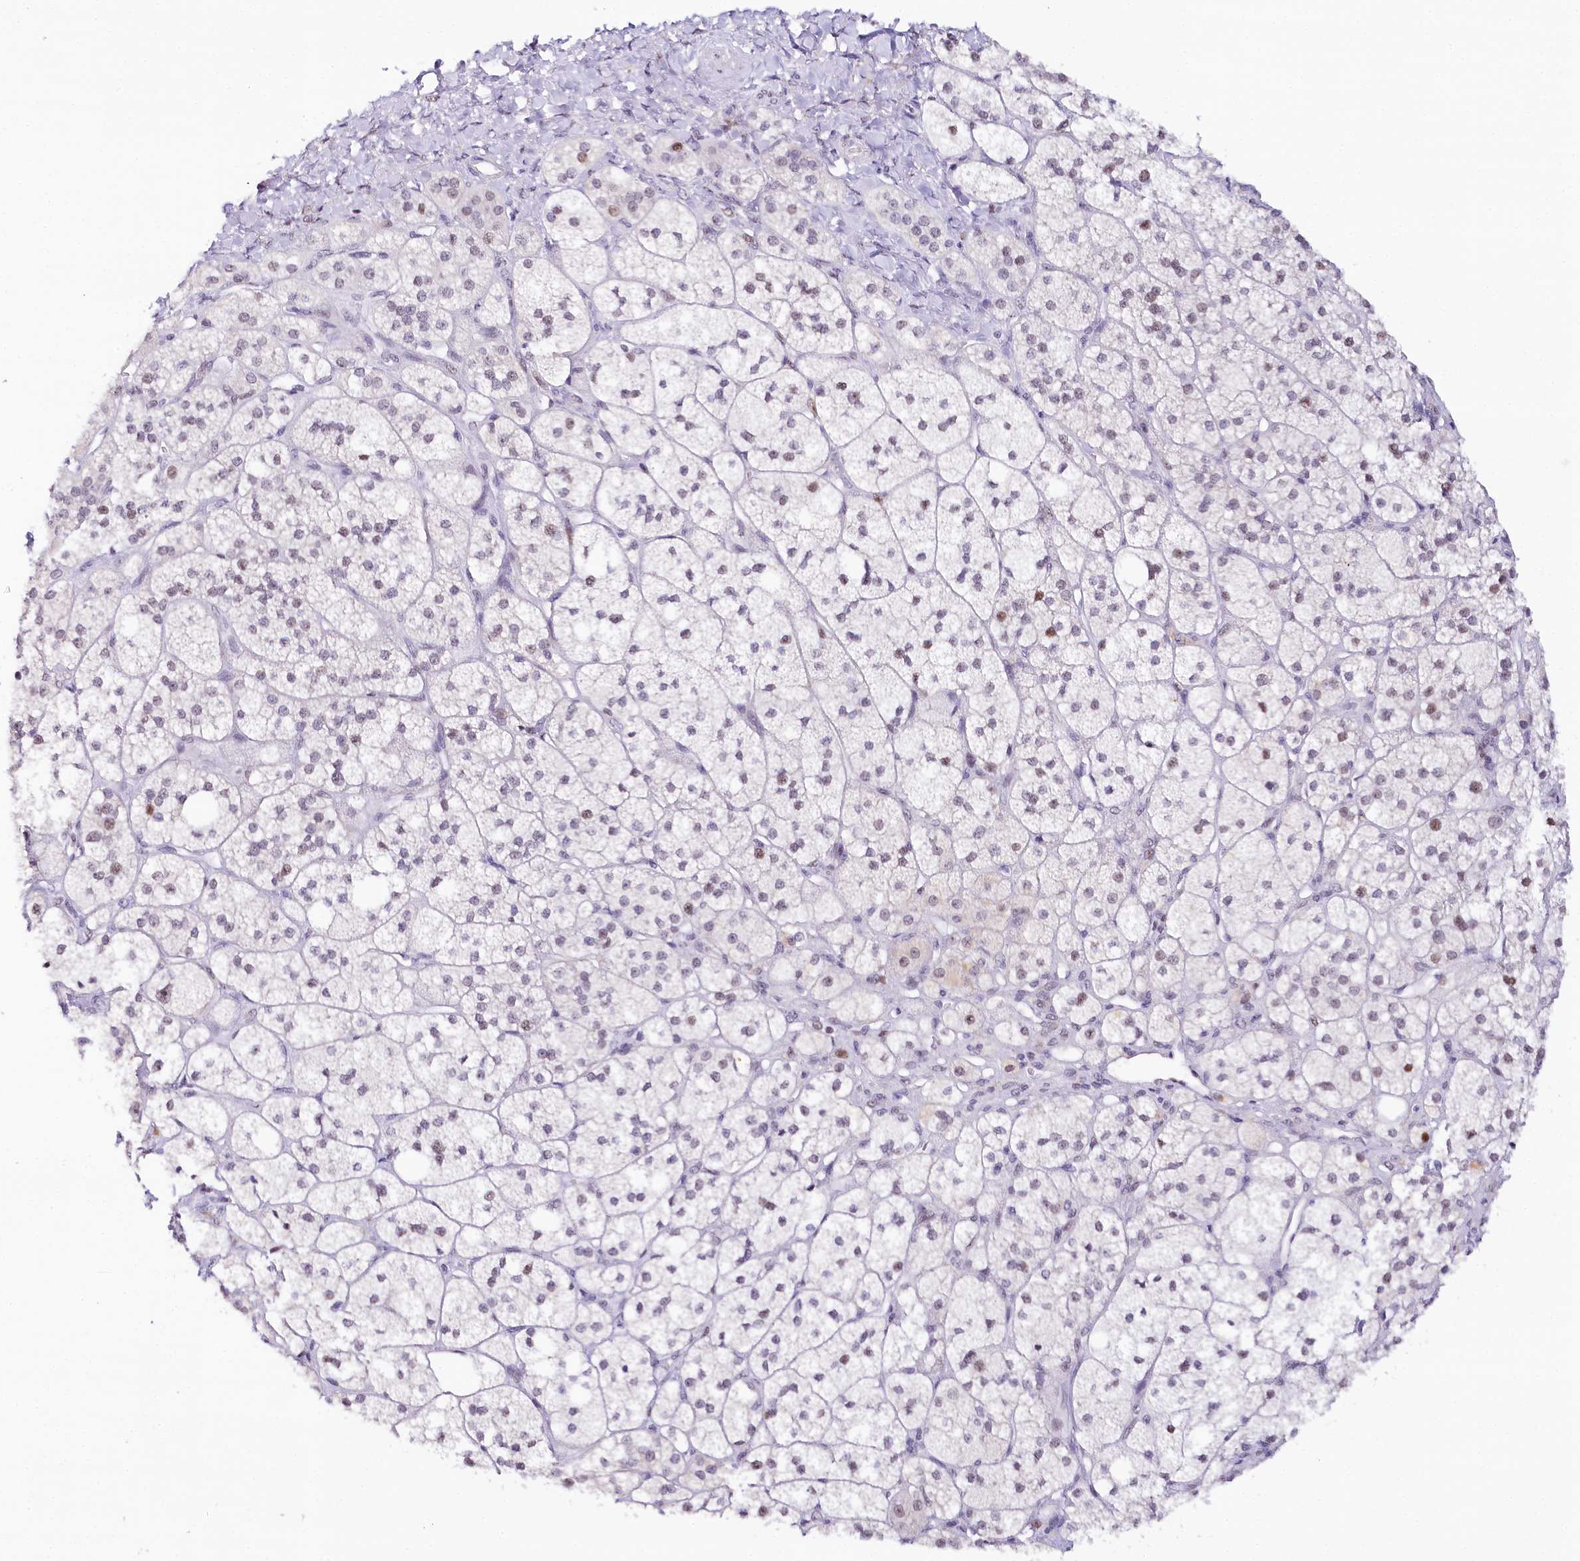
{"staining": {"intensity": "weak", "quantity": ">75%", "location": "nuclear"}, "tissue": "adrenal gland", "cell_type": "Glandular cells", "image_type": "normal", "snomed": [{"axis": "morphology", "description": "Normal tissue, NOS"}, {"axis": "topography", "description": "Adrenal gland"}], "caption": "Glandular cells demonstrate low levels of weak nuclear expression in approximately >75% of cells in unremarkable human adrenal gland. The staining is performed using DAB brown chromogen to label protein expression. The nuclei are counter-stained blue using hematoxylin.", "gene": "TP53", "patient": {"sex": "male", "age": 61}}